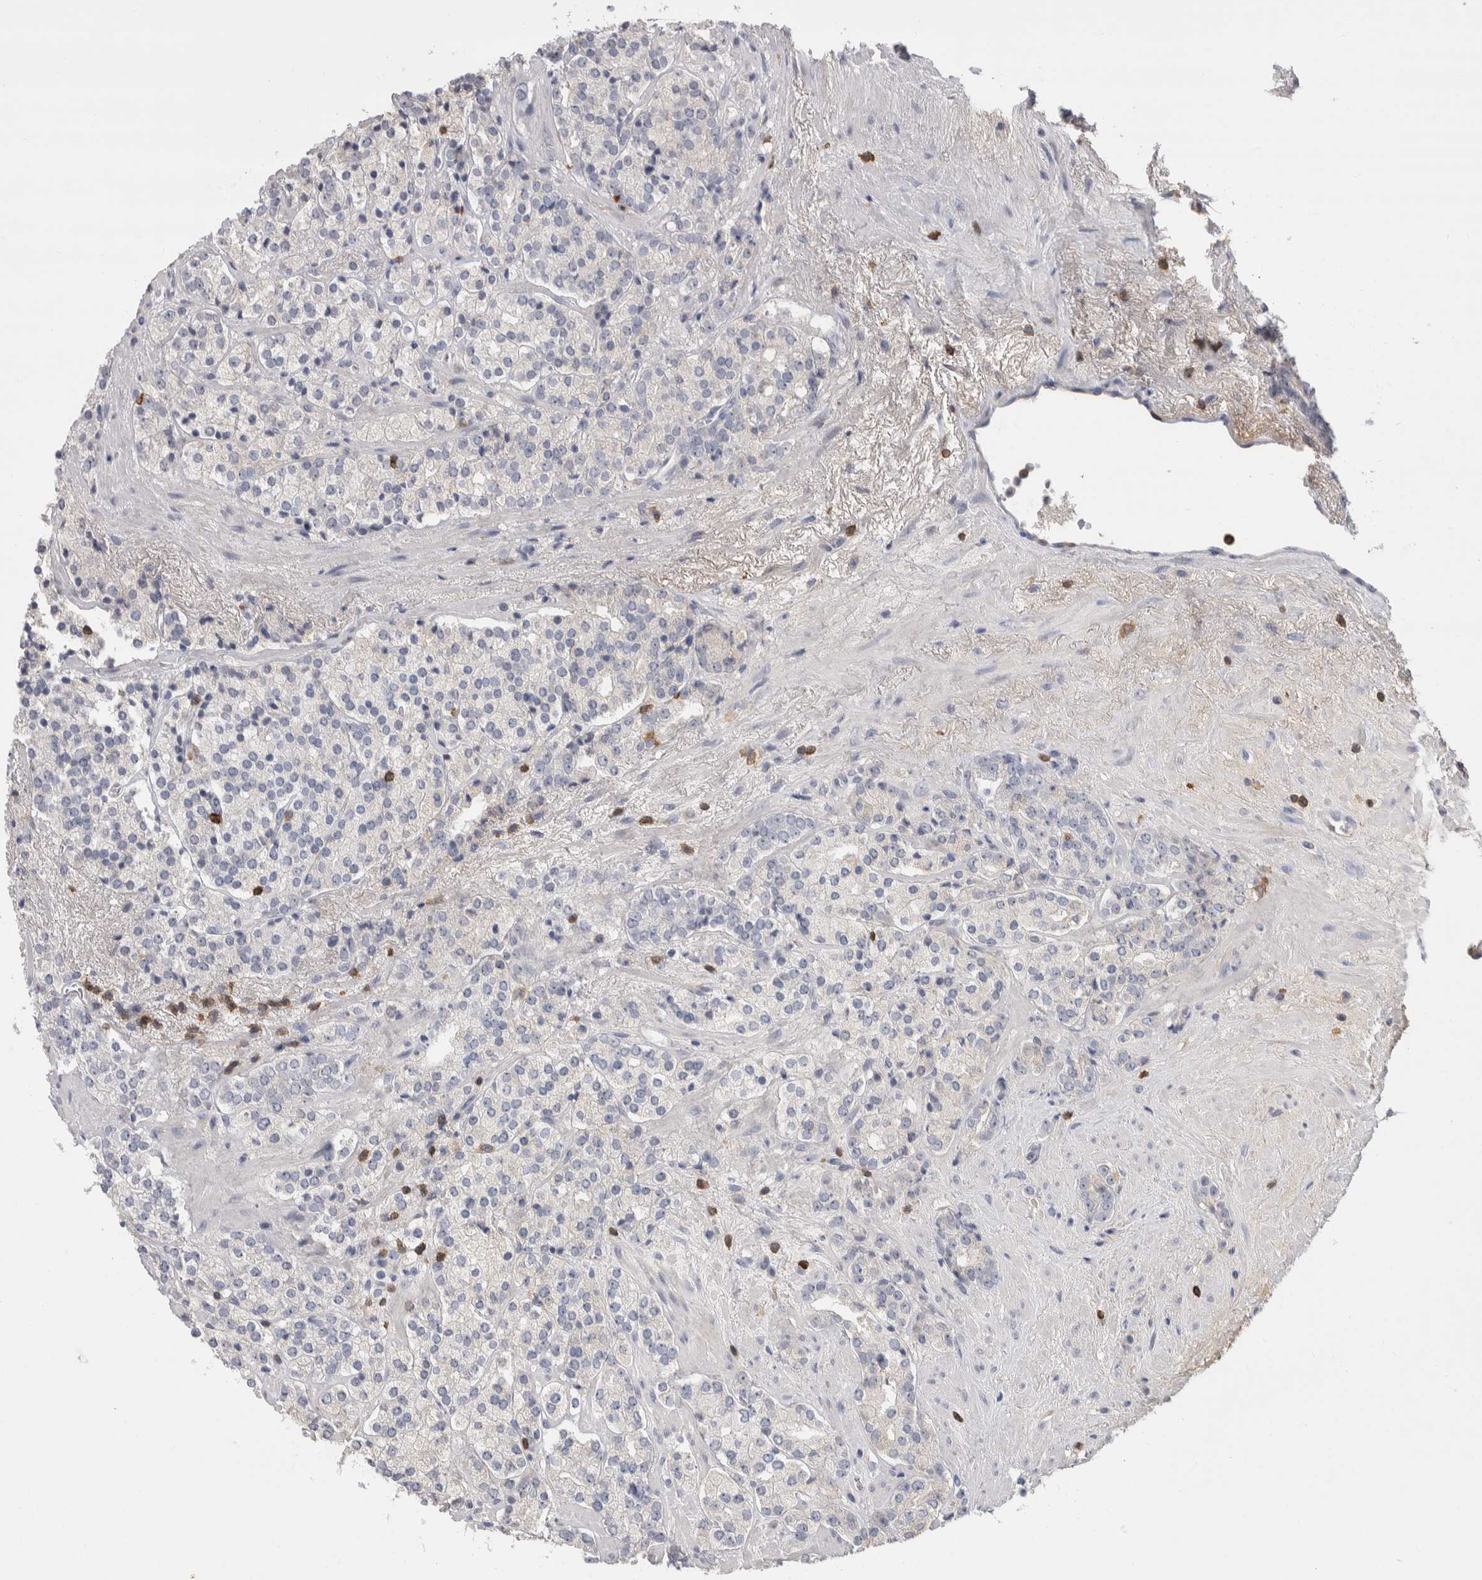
{"staining": {"intensity": "negative", "quantity": "none", "location": "none"}, "tissue": "prostate cancer", "cell_type": "Tumor cells", "image_type": "cancer", "snomed": [{"axis": "morphology", "description": "Adenocarcinoma, High grade"}, {"axis": "topography", "description": "Prostate"}], "caption": "Immunohistochemistry (IHC) of human high-grade adenocarcinoma (prostate) displays no positivity in tumor cells. (DAB (3,3'-diaminobenzidine) immunohistochemistry with hematoxylin counter stain).", "gene": "CEP295NL", "patient": {"sex": "male", "age": 71}}